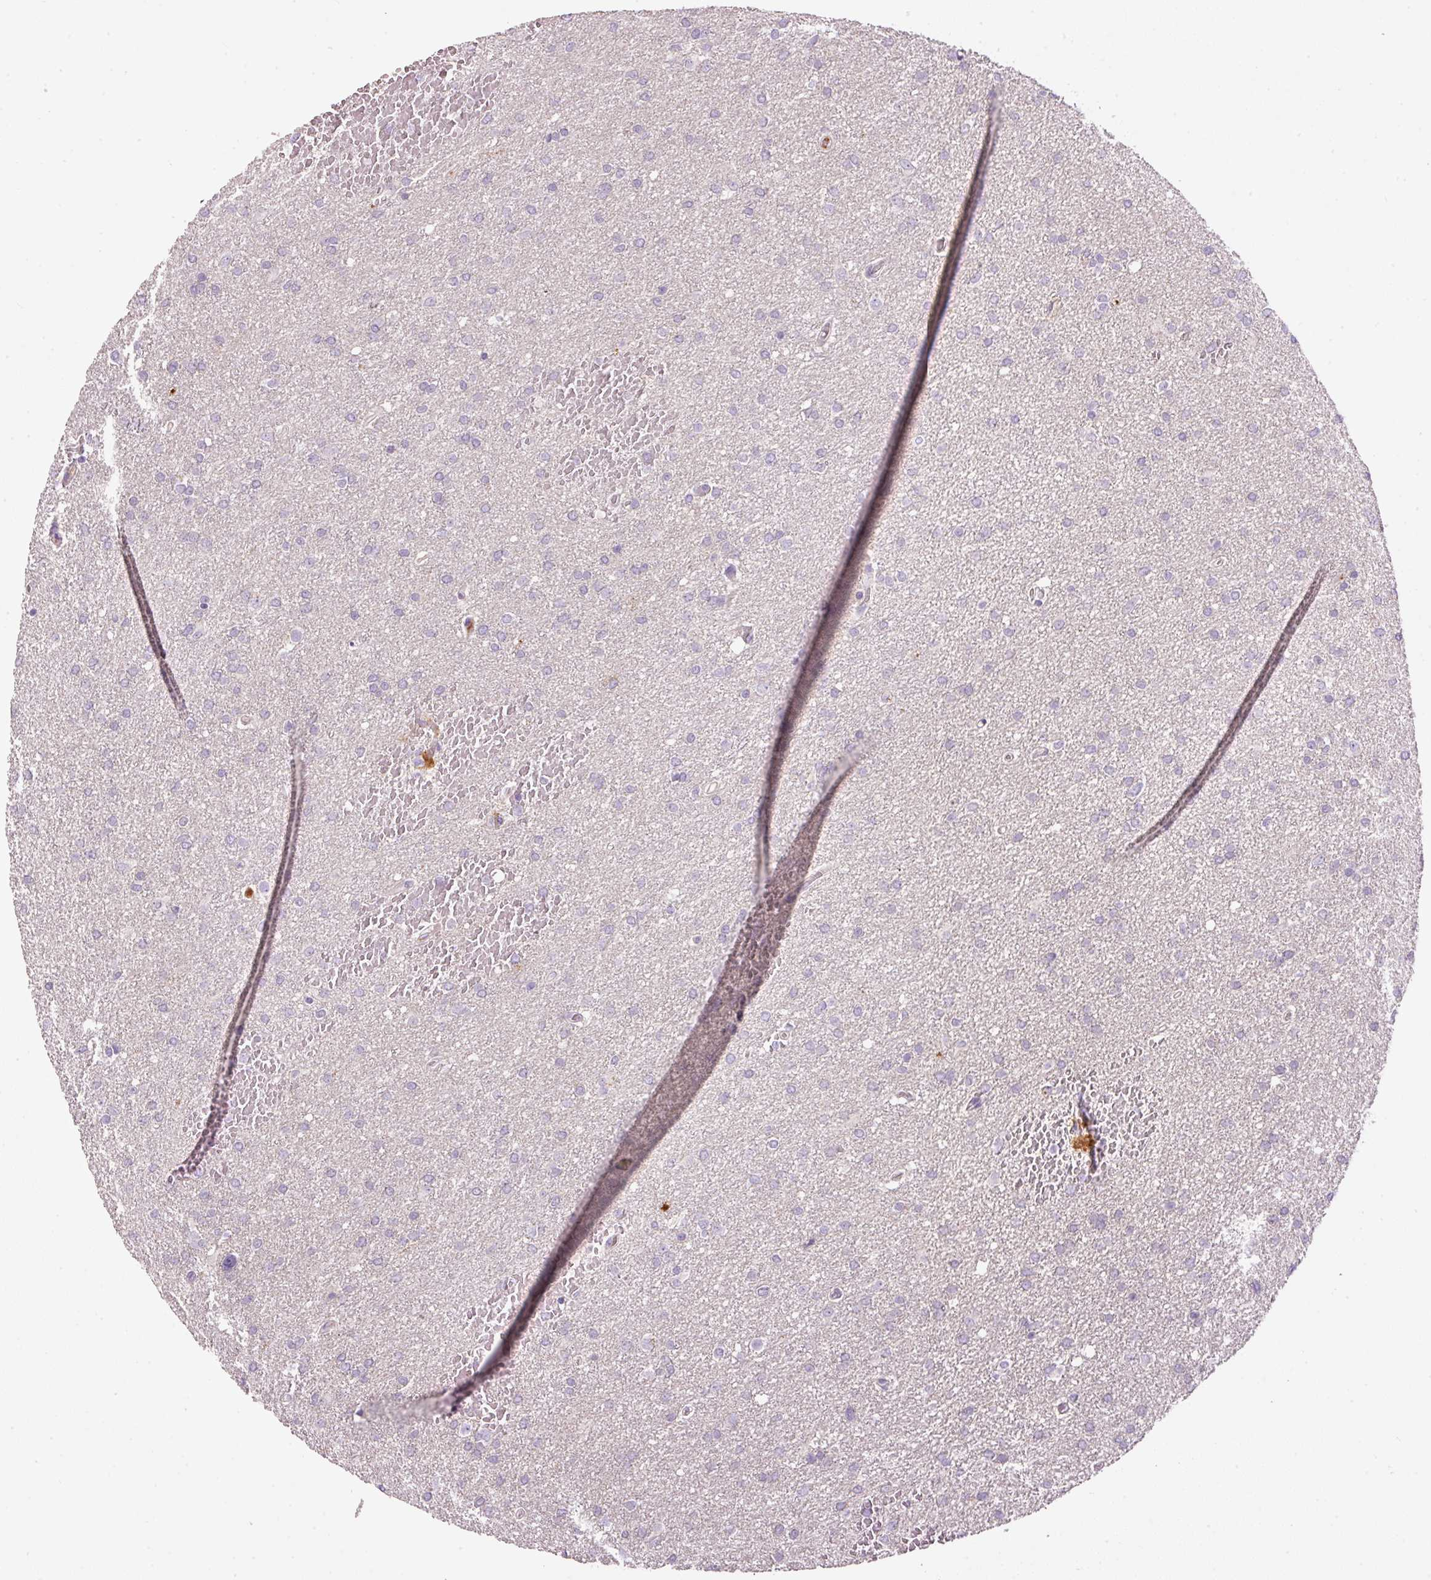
{"staining": {"intensity": "negative", "quantity": "none", "location": "none"}, "tissue": "glioma", "cell_type": "Tumor cells", "image_type": "cancer", "snomed": [{"axis": "morphology", "description": "Glioma, malignant, High grade"}, {"axis": "topography", "description": "Cerebral cortex"}], "caption": "Tumor cells show no significant expression in malignant glioma (high-grade).", "gene": "SRC", "patient": {"sex": "female", "age": 36}}